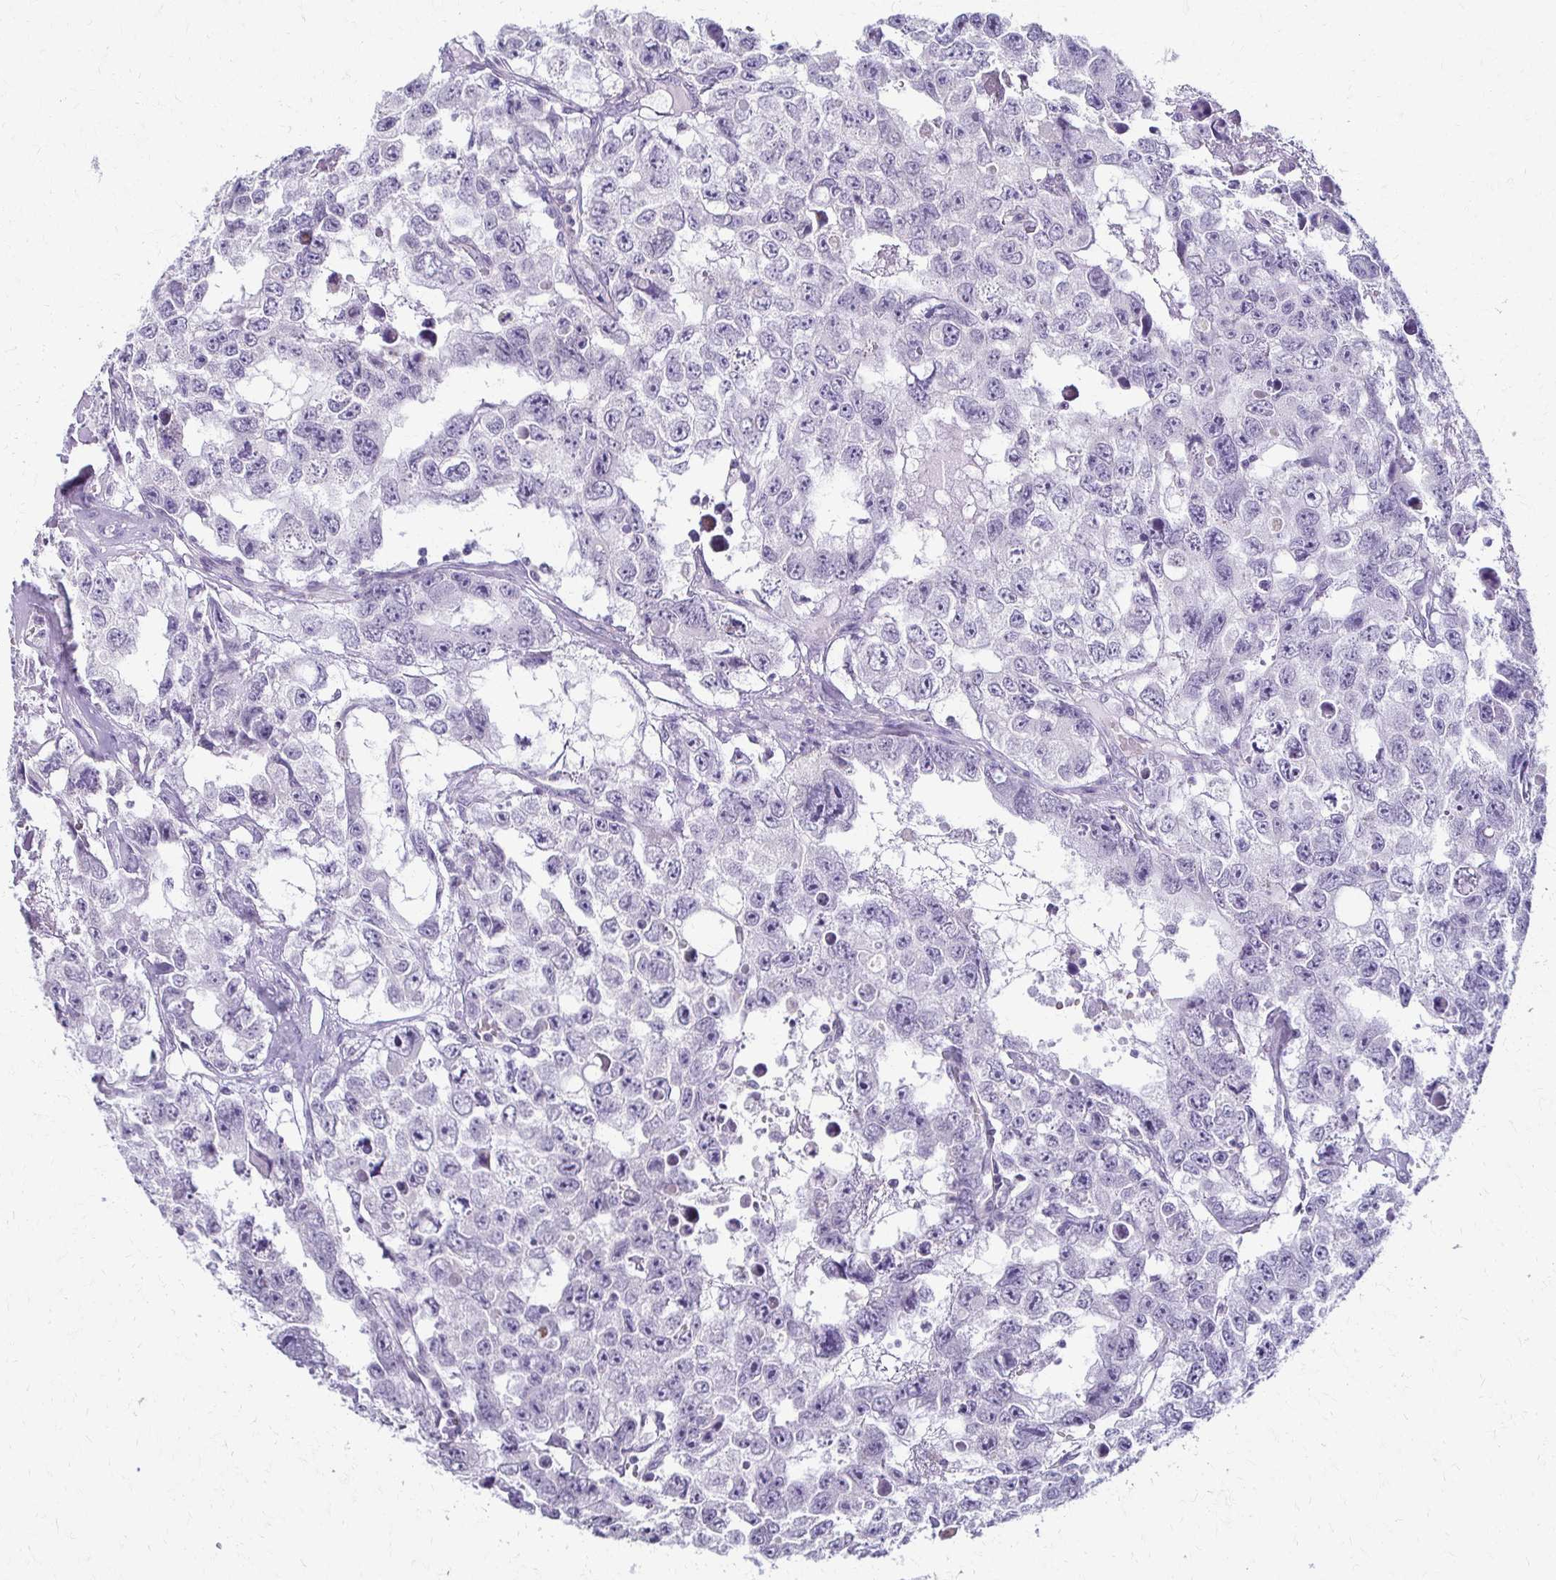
{"staining": {"intensity": "negative", "quantity": "none", "location": "none"}, "tissue": "testis cancer", "cell_type": "Tumor cells", "image_type": "cancer", "snomed": [{"axis": "morphology", "description": "Seminoma, NOS"}, {"axis": "topography", "description": "Testis"}], "caption": "Immunohistochemistry (IHC) of testis cancer (seminoma) demonstrates no staining in tumor cells.", "gene": "FCGR2B", "patient": {"sex": "male", "age": 26}}